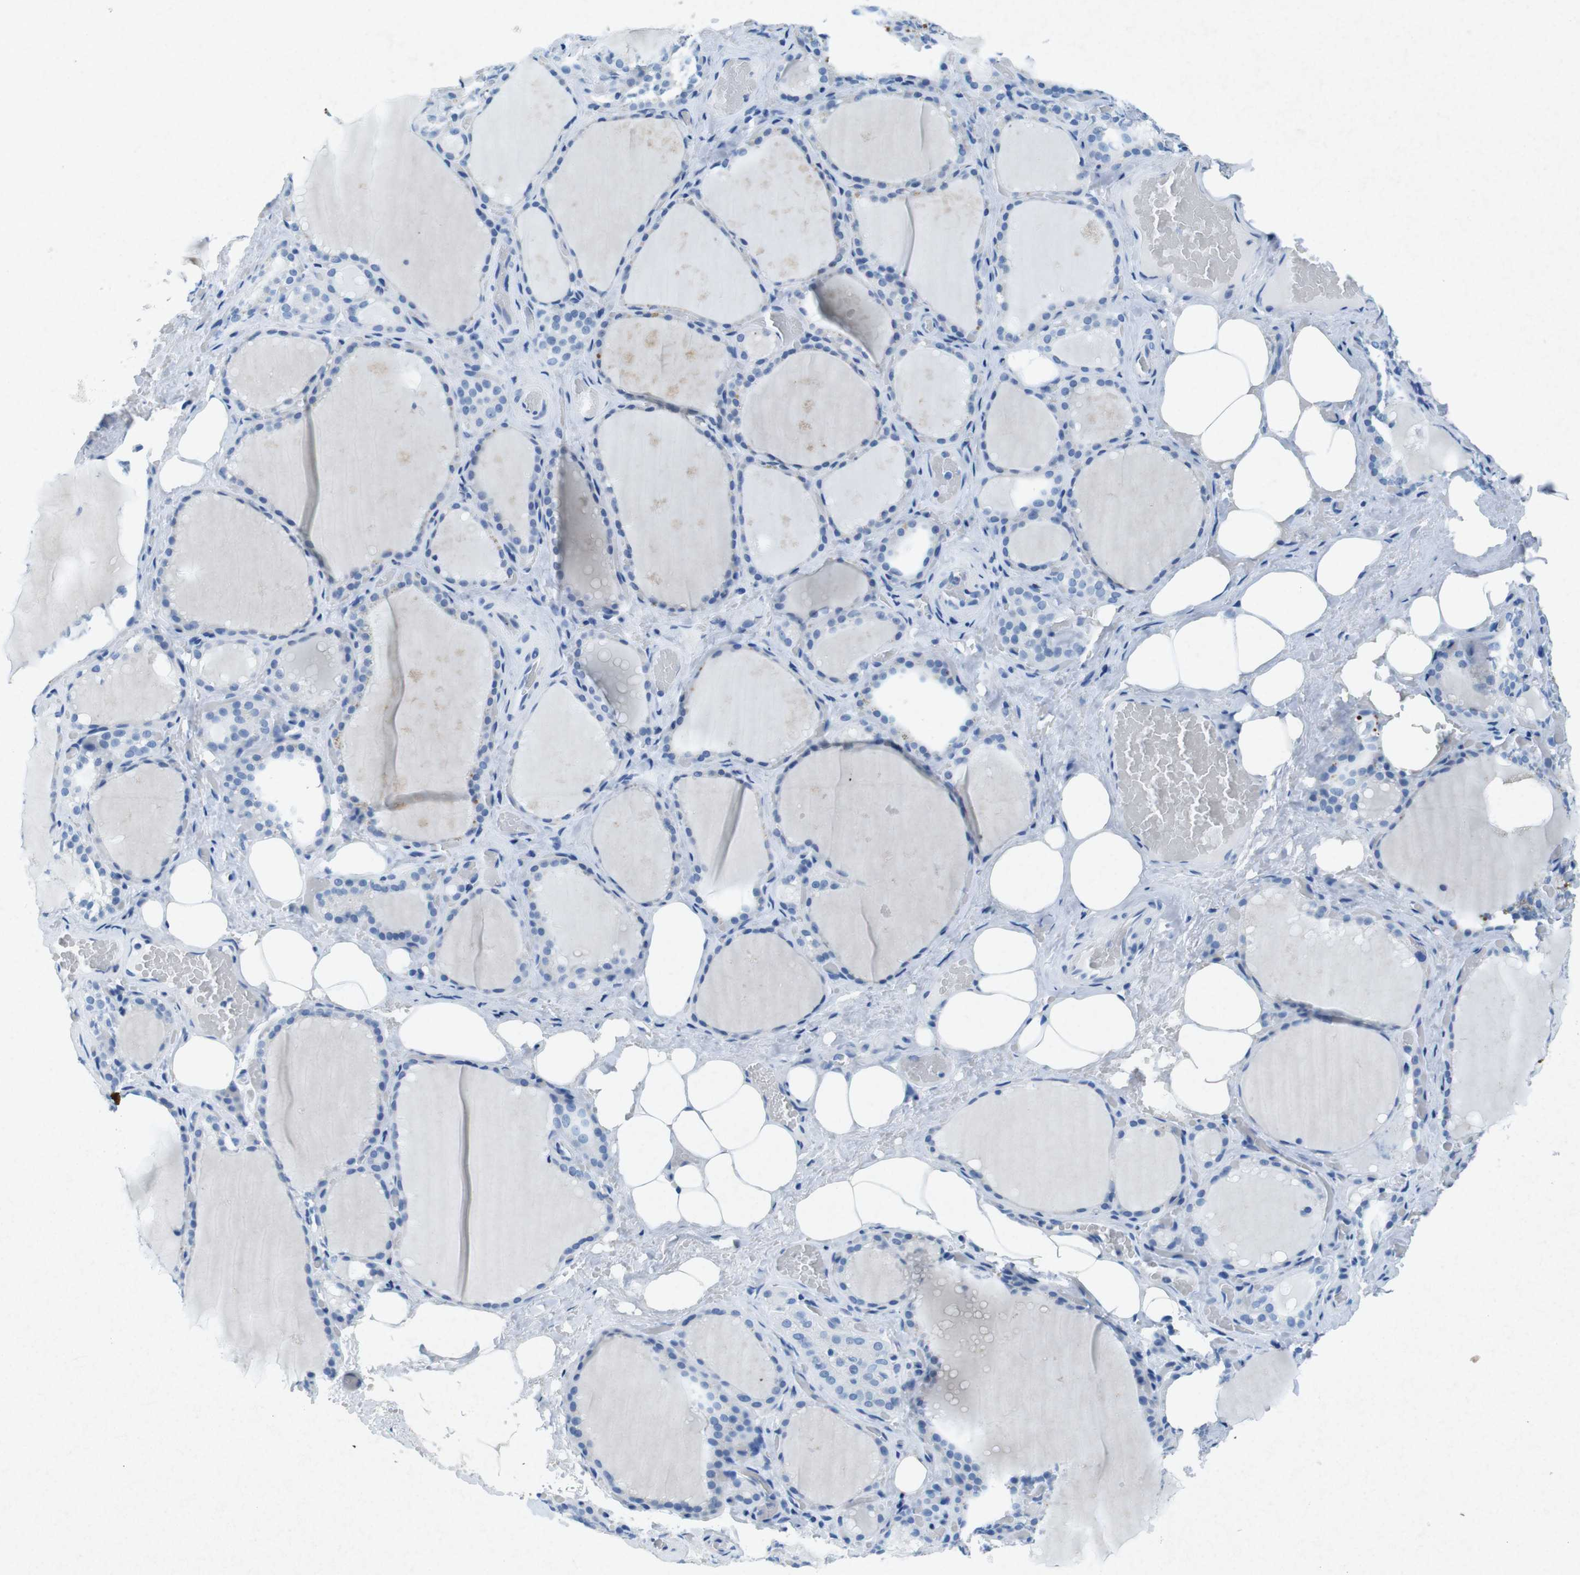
{"staining": {"intensity": "negative", "quantity": "none", "location": "none"}, "tissue": "thyroid gland", "cell_type": "Glandular cells", "image_type": "normal", "snomed": [{"axis": "morphology", "description": "Normal tissue, NOS"}, {"axis": "topography", "description": "Thyroid gland"}], "caption": "Immunohistochemistry (IHC) photomicrograph of normal human thyroid gland stained for a protein (brown), which demonstrates no staining in glandular cells.", "gene": "CTAG1B", "patient": {"sex": "male", "age": 61}}